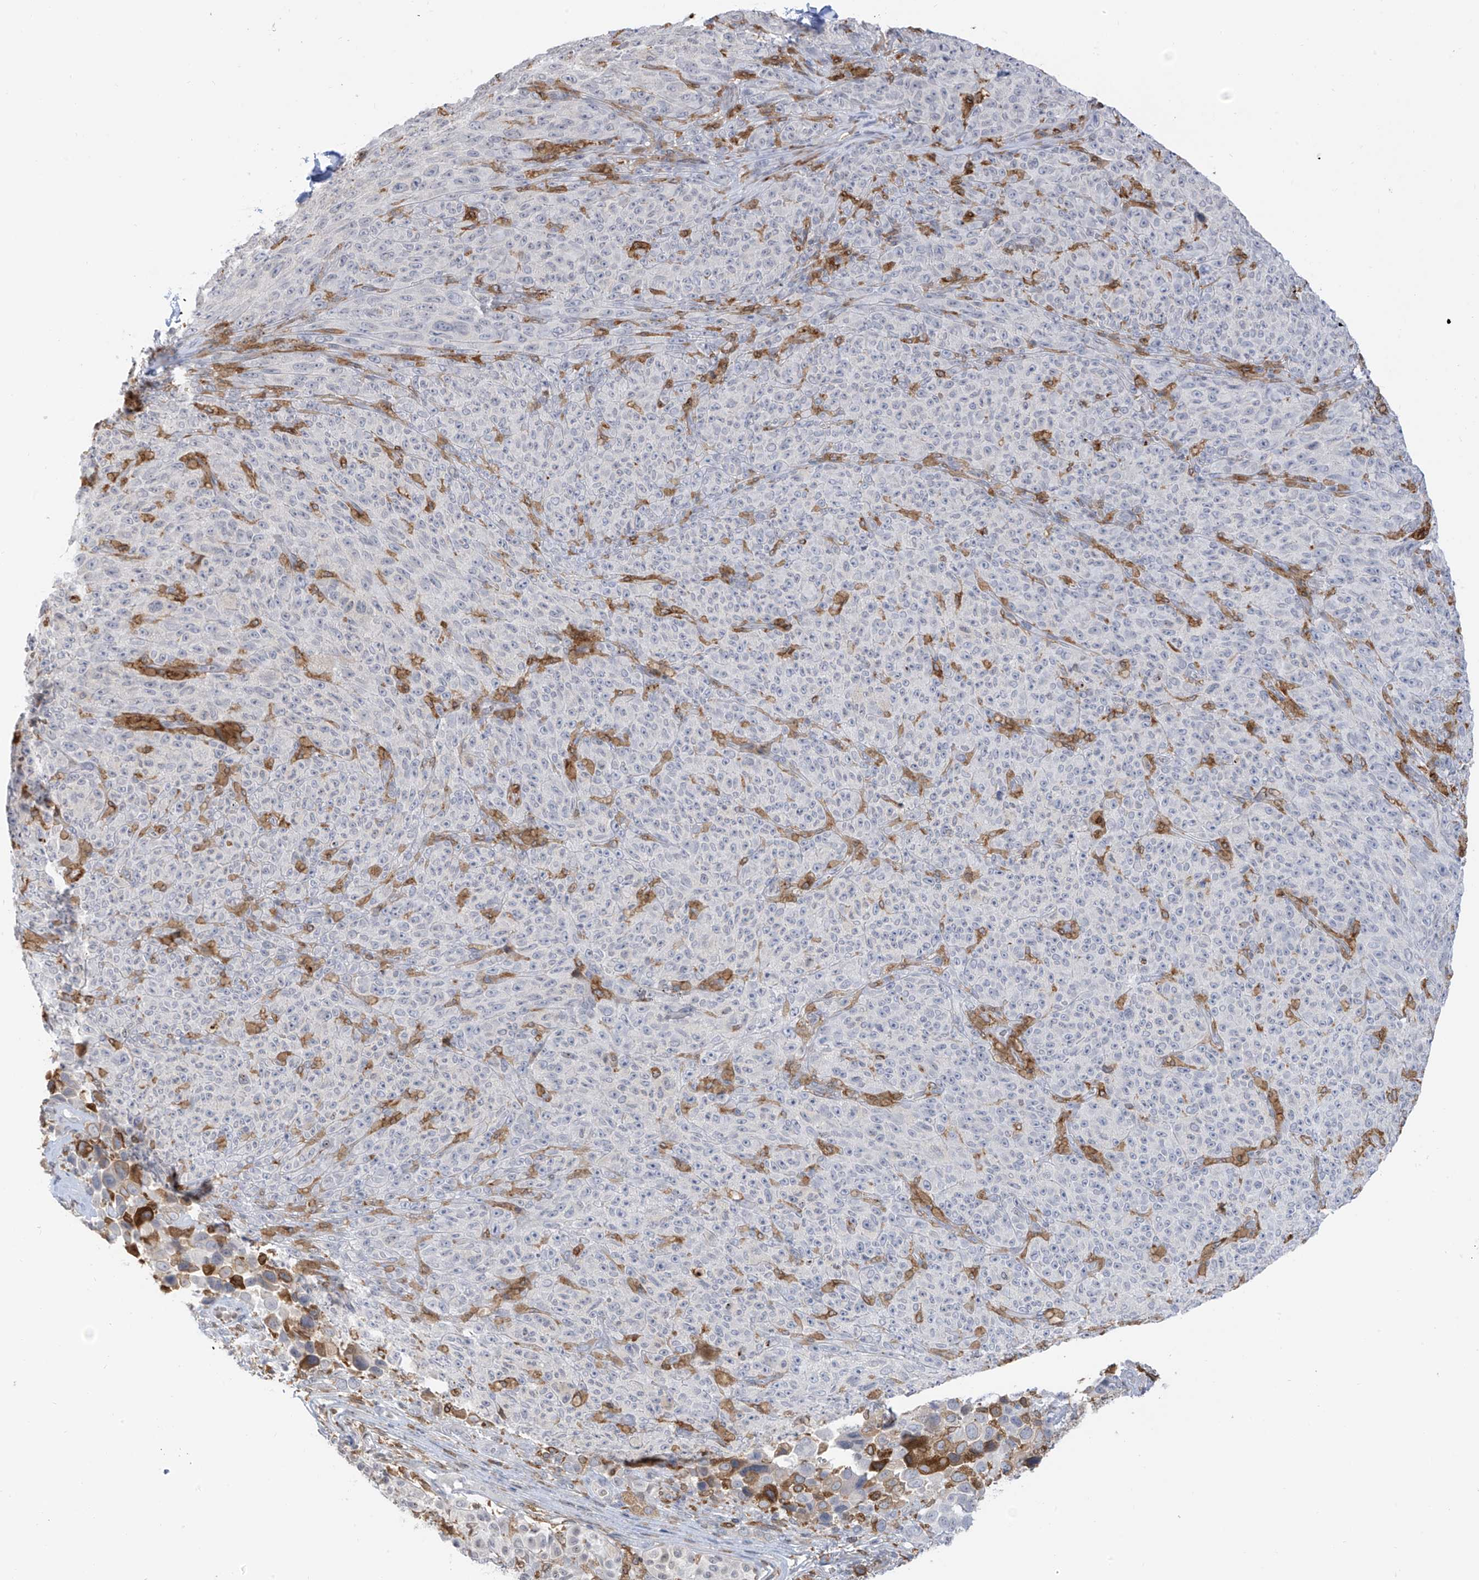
{"staining": {"intensity": "negative", "quantity": "none", "location": "none"}, "tissue": "melanoma", "cell_type": "Tumor cells", "image_type": "cancer", "snomed": [{"axis": "morphology", "description": "Malignant melanoma, NOS"}, {"axis": "topography", "description": "Skin"}], "caption": "DAB immunohistochemical staining of melanoma shows no significant expression in tumor cells.", "gene": "TBXAS1", "patient": {"sex": "female", "age": 82}}